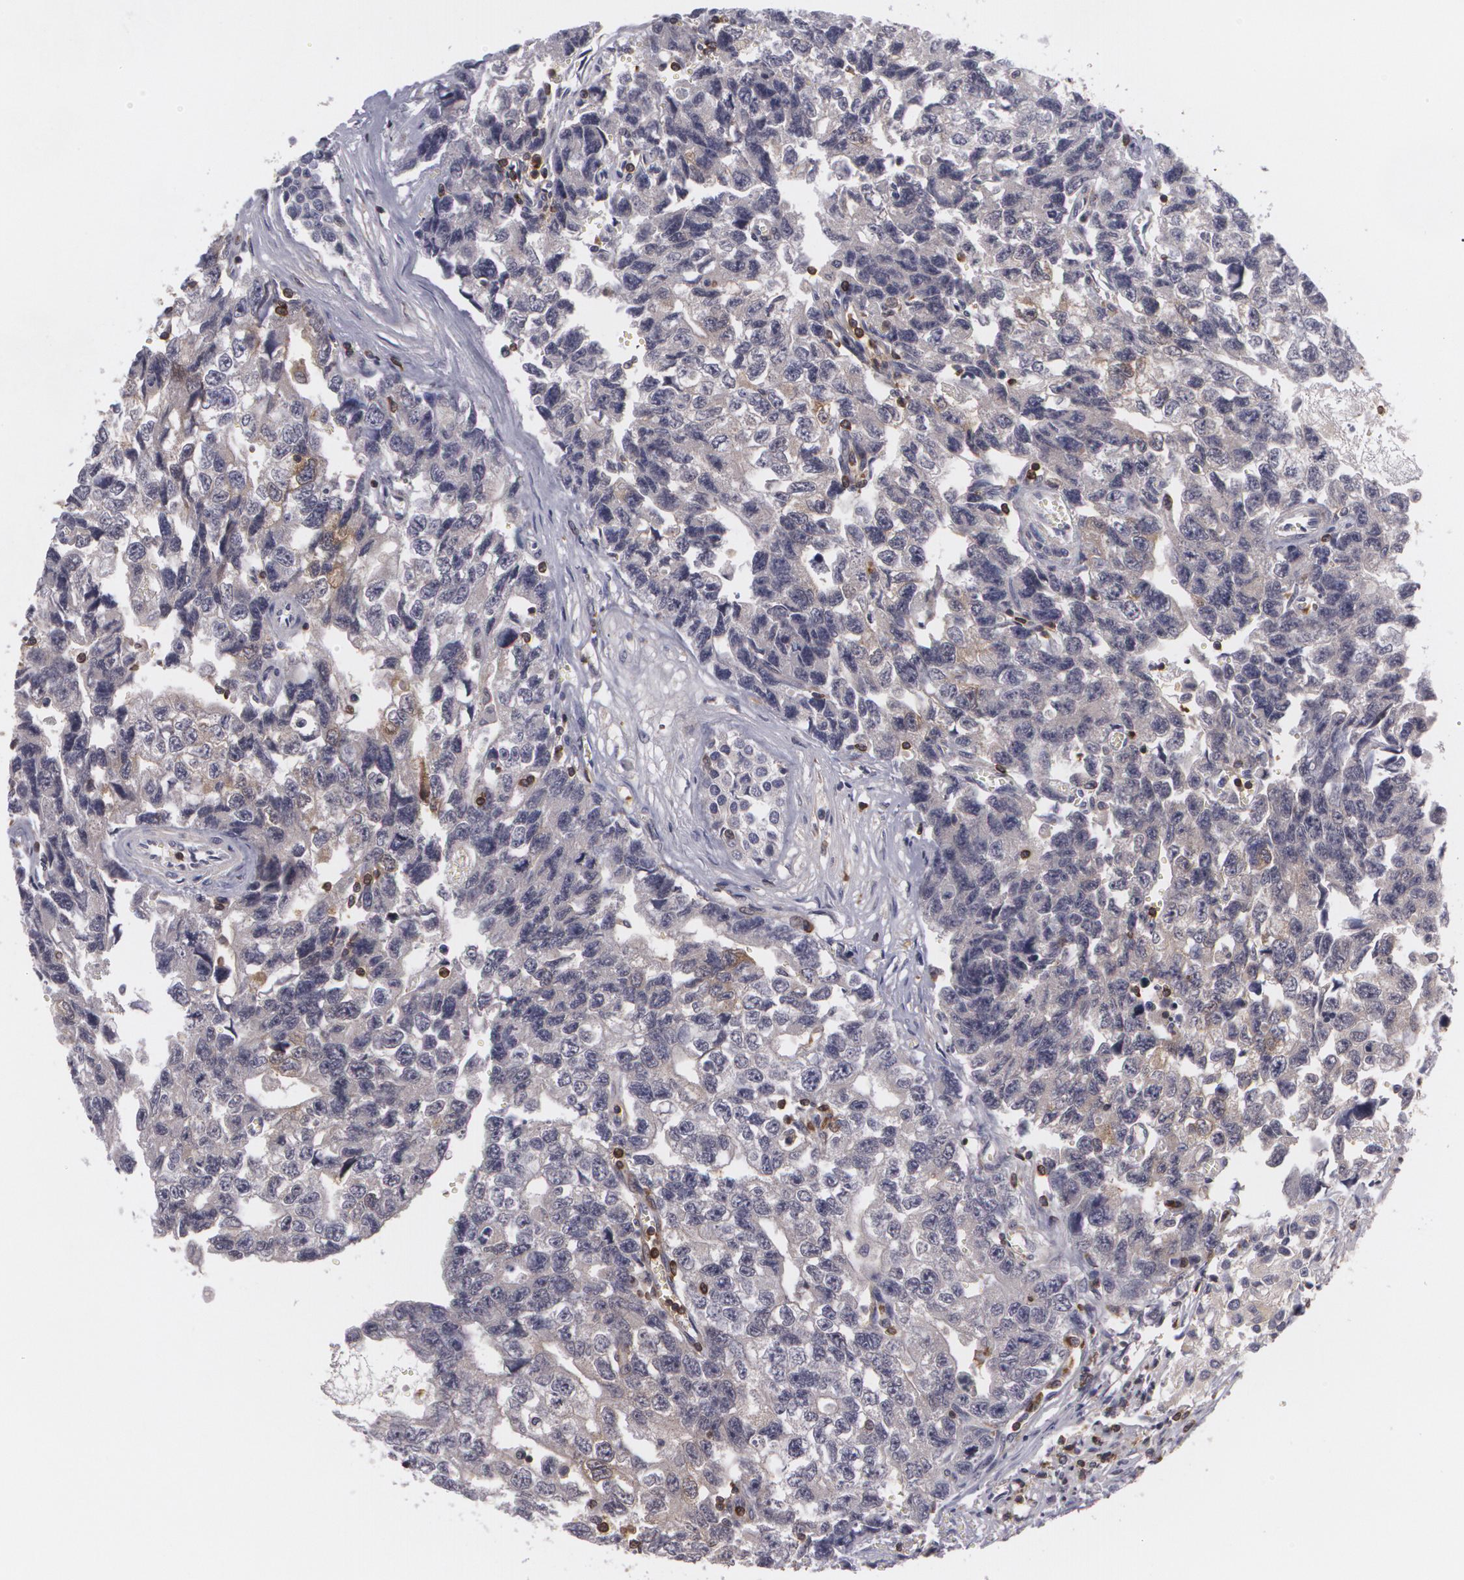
{"staining": {"intensity": "weak", "quantity": "<25%", "location": "cytoplasmic/membranous"}, "tissue": "testis cancer", "cell_type": "Tumor cells", "image_type": "cancer", "snomed": [{"axis": "morphology", "description": "Carcinoma, Embryonal, NOS"}, {"axis": "topography", "description": "Testis"}], "caption": "IHC of human embryonal carcinoma (testis) shows no positivity in tumor cells.", "gene": "BIN1", "patient": {"sex": "male", "age": 31}}